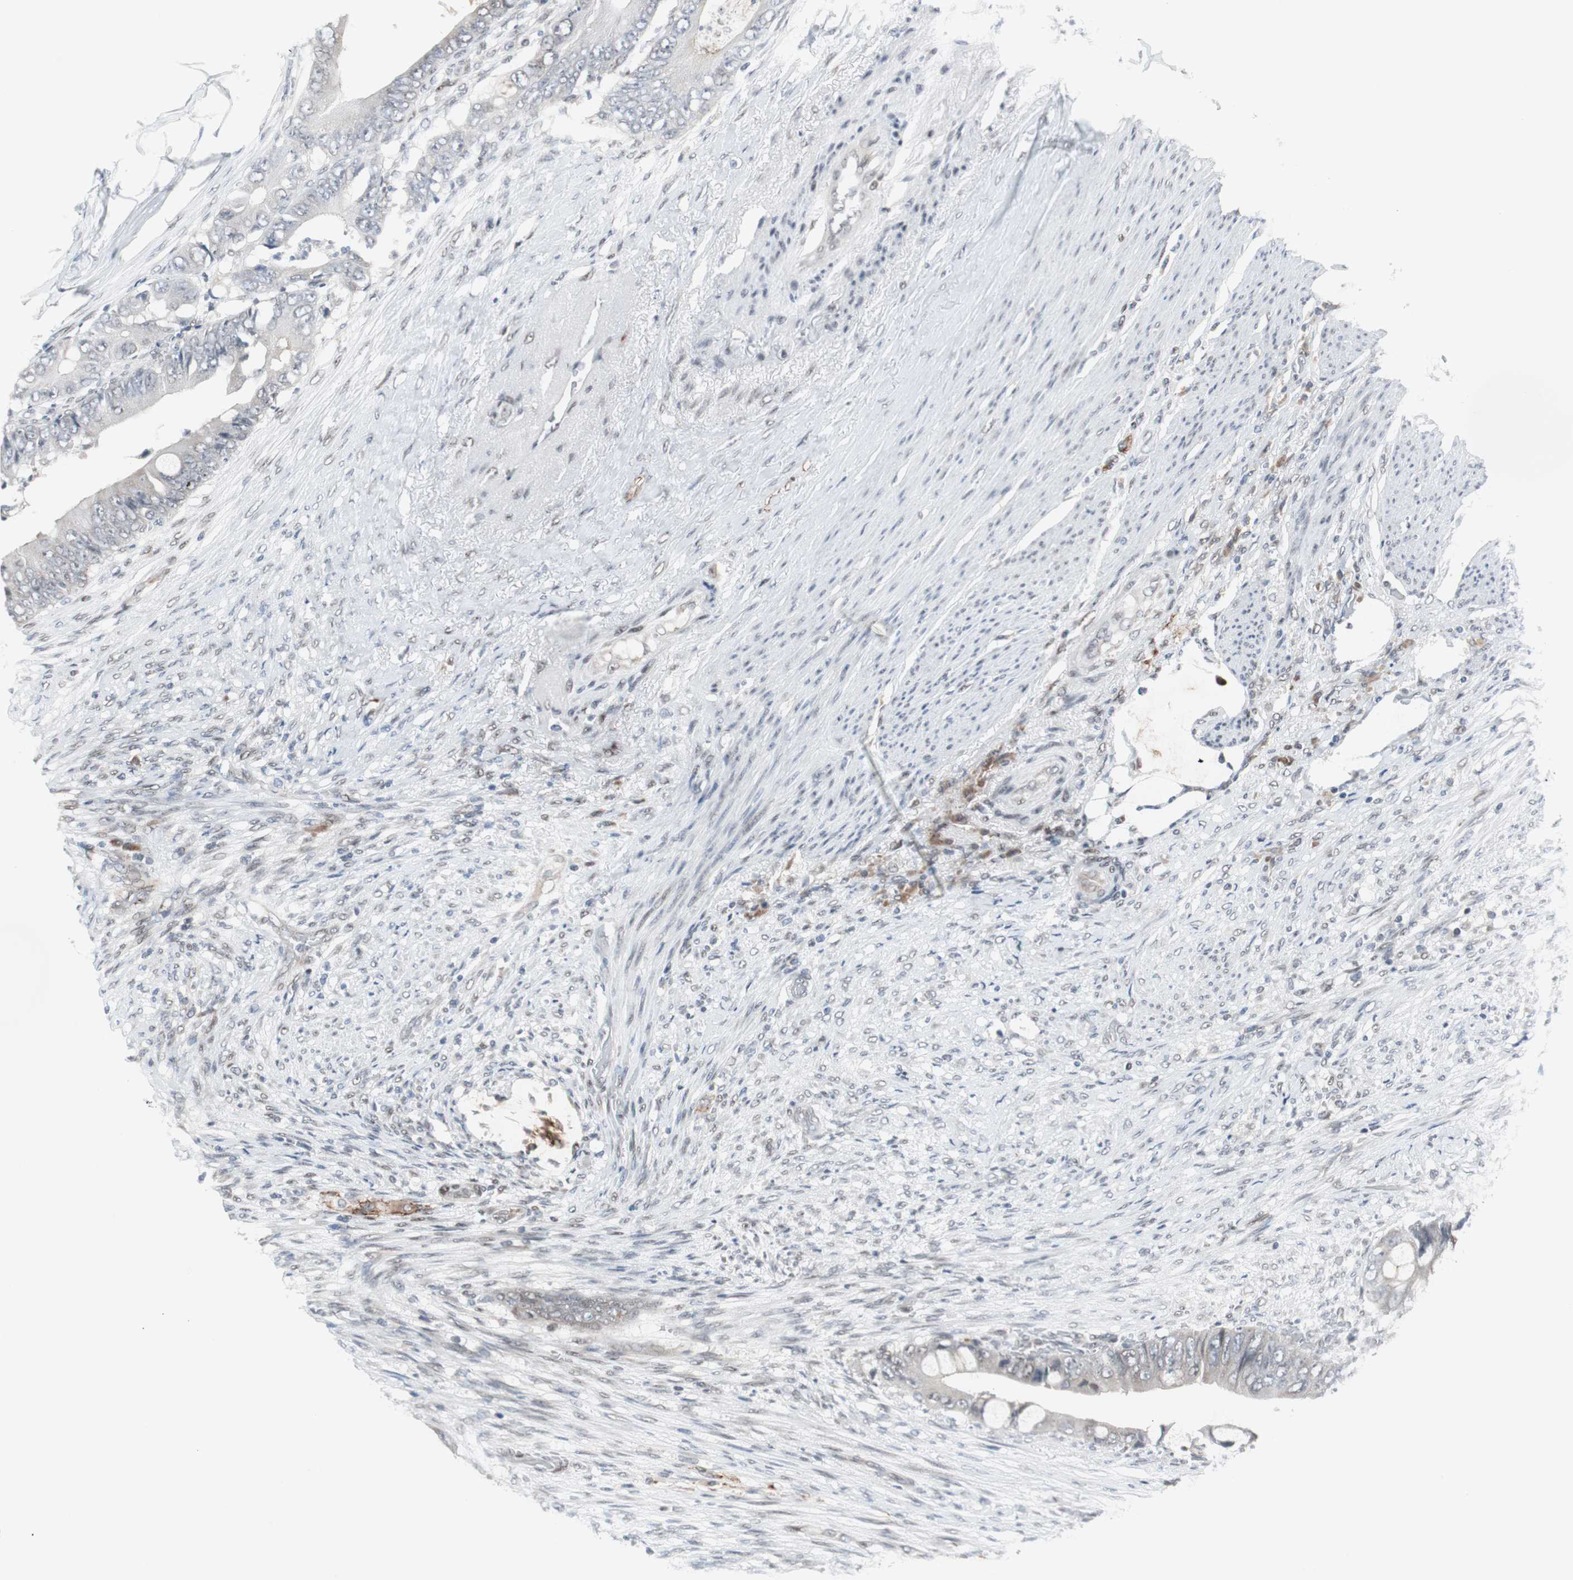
{"staining": {"intensity": "negative", "quantity": "none", "location": "none"}, "tissue": "colorectal cancer", "cell_type": "Tumor cells", "image_type": "cancer", "snomed": [{"axis": "morphology", "description": "Adenocarcinoma, NOS"}, {"axis": "topography", "description": "Rectum"}], "caption": "Colorectal adenocarcinoma stained for a protein using IHC reveals no positivity tumor cells.", "gene": "ZHX2", "patient": {"sex": "female", "age": 77}}